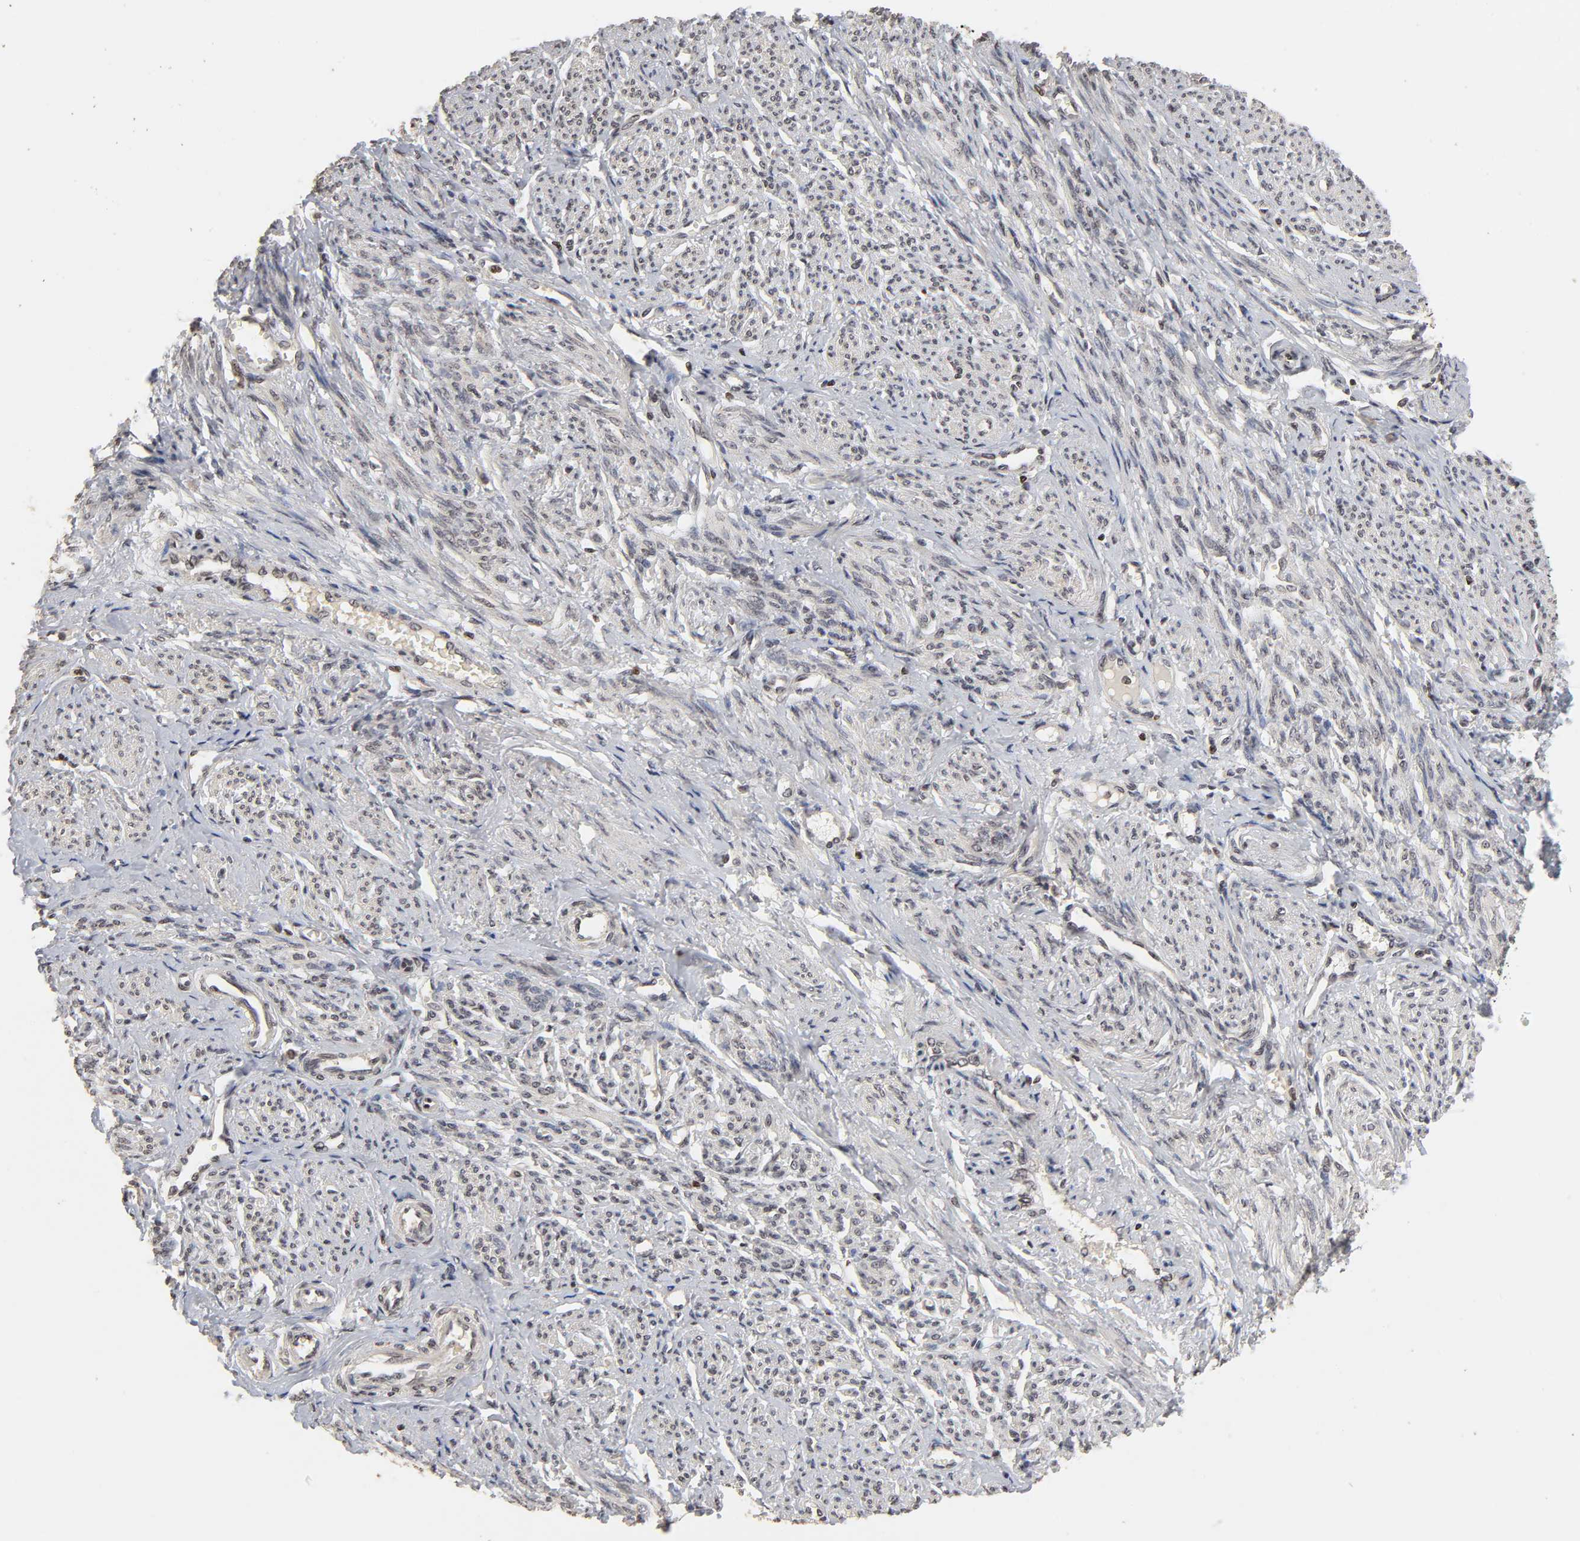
{"staining": {"intensity": "weak", "quantity": "25%-75%", "location": "cytoplasmic/membranous,nuclear"}, "tissue": "smooth muscle", "cell_type": "Smooth muscle cells", "image_type": "normal", "snomed": [{"axis": "morphology", "description": "Normal tissue, NOS"}, {"axis": "topography", "description": "Smooth muscle"}], "caption": "Immunohistochemical staining of benign human smooth muscle displays 25%-75% levels of weak cytoplasmic/membranous,nuclear protein expression in about 25%-75% of smooth muscle cells. (brown staining indicates protein expression, while blue staining denotes nuclei).", "gene": "ZNF473", "patient": {"sex": "female", "age": 65}}